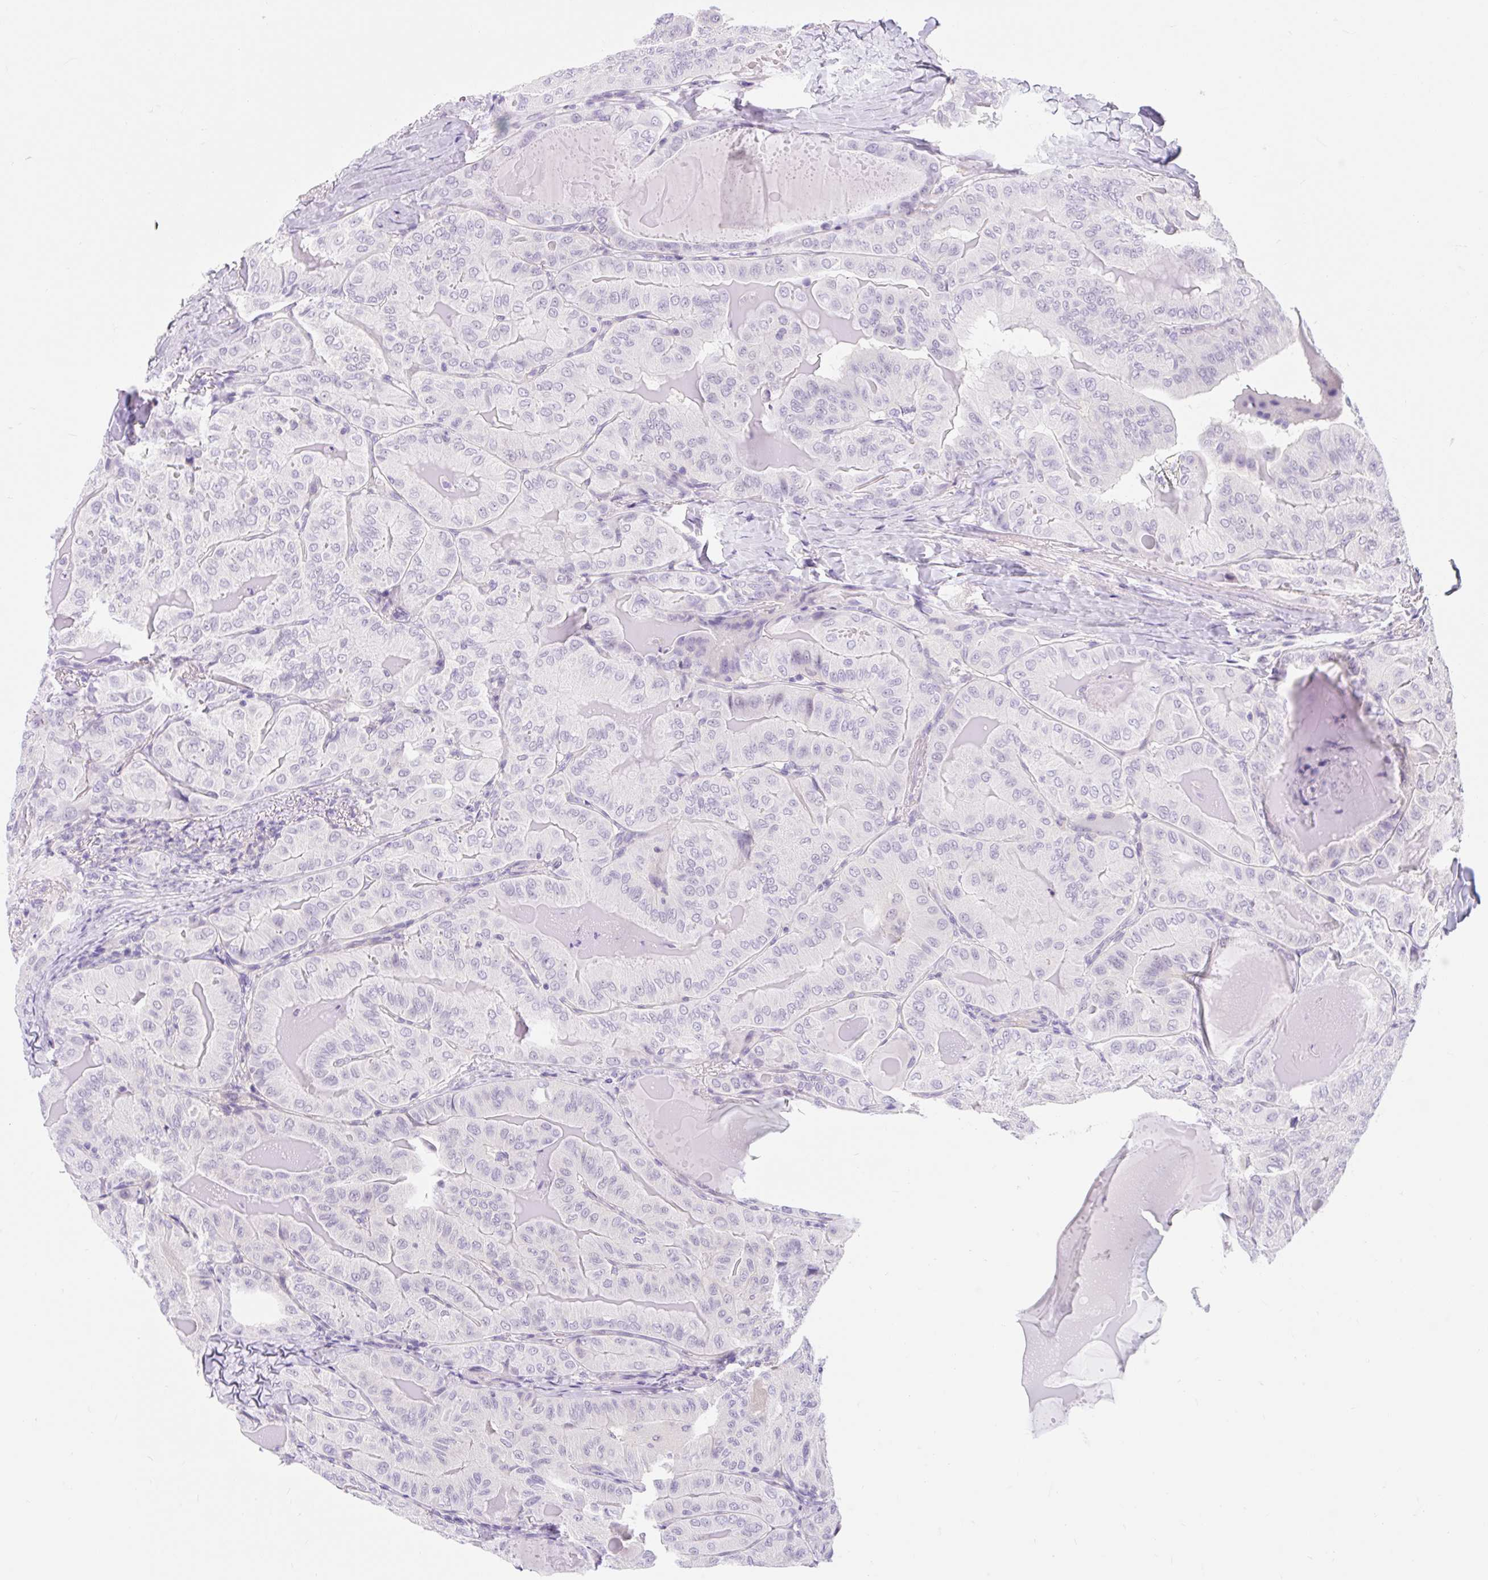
{"staining": {"intensity": "negative", "quantity": "none", "location": "none"}, "tissue": "thyroid cancer", "cell_type": "Tumor cells", "image_type": "cancer", "snomed": [{"axis": "morphology", "description": "Papillary adenocarcinoma, NOS"}, {"axis": "topography", "description": "Thyroid gland"}], "caption": "Histopathology image shows no protein staining in tumor cells of thyroid cancer tissue.", "gene": "SLC28A1", "patient": {"sex": "female", "age": 68}}